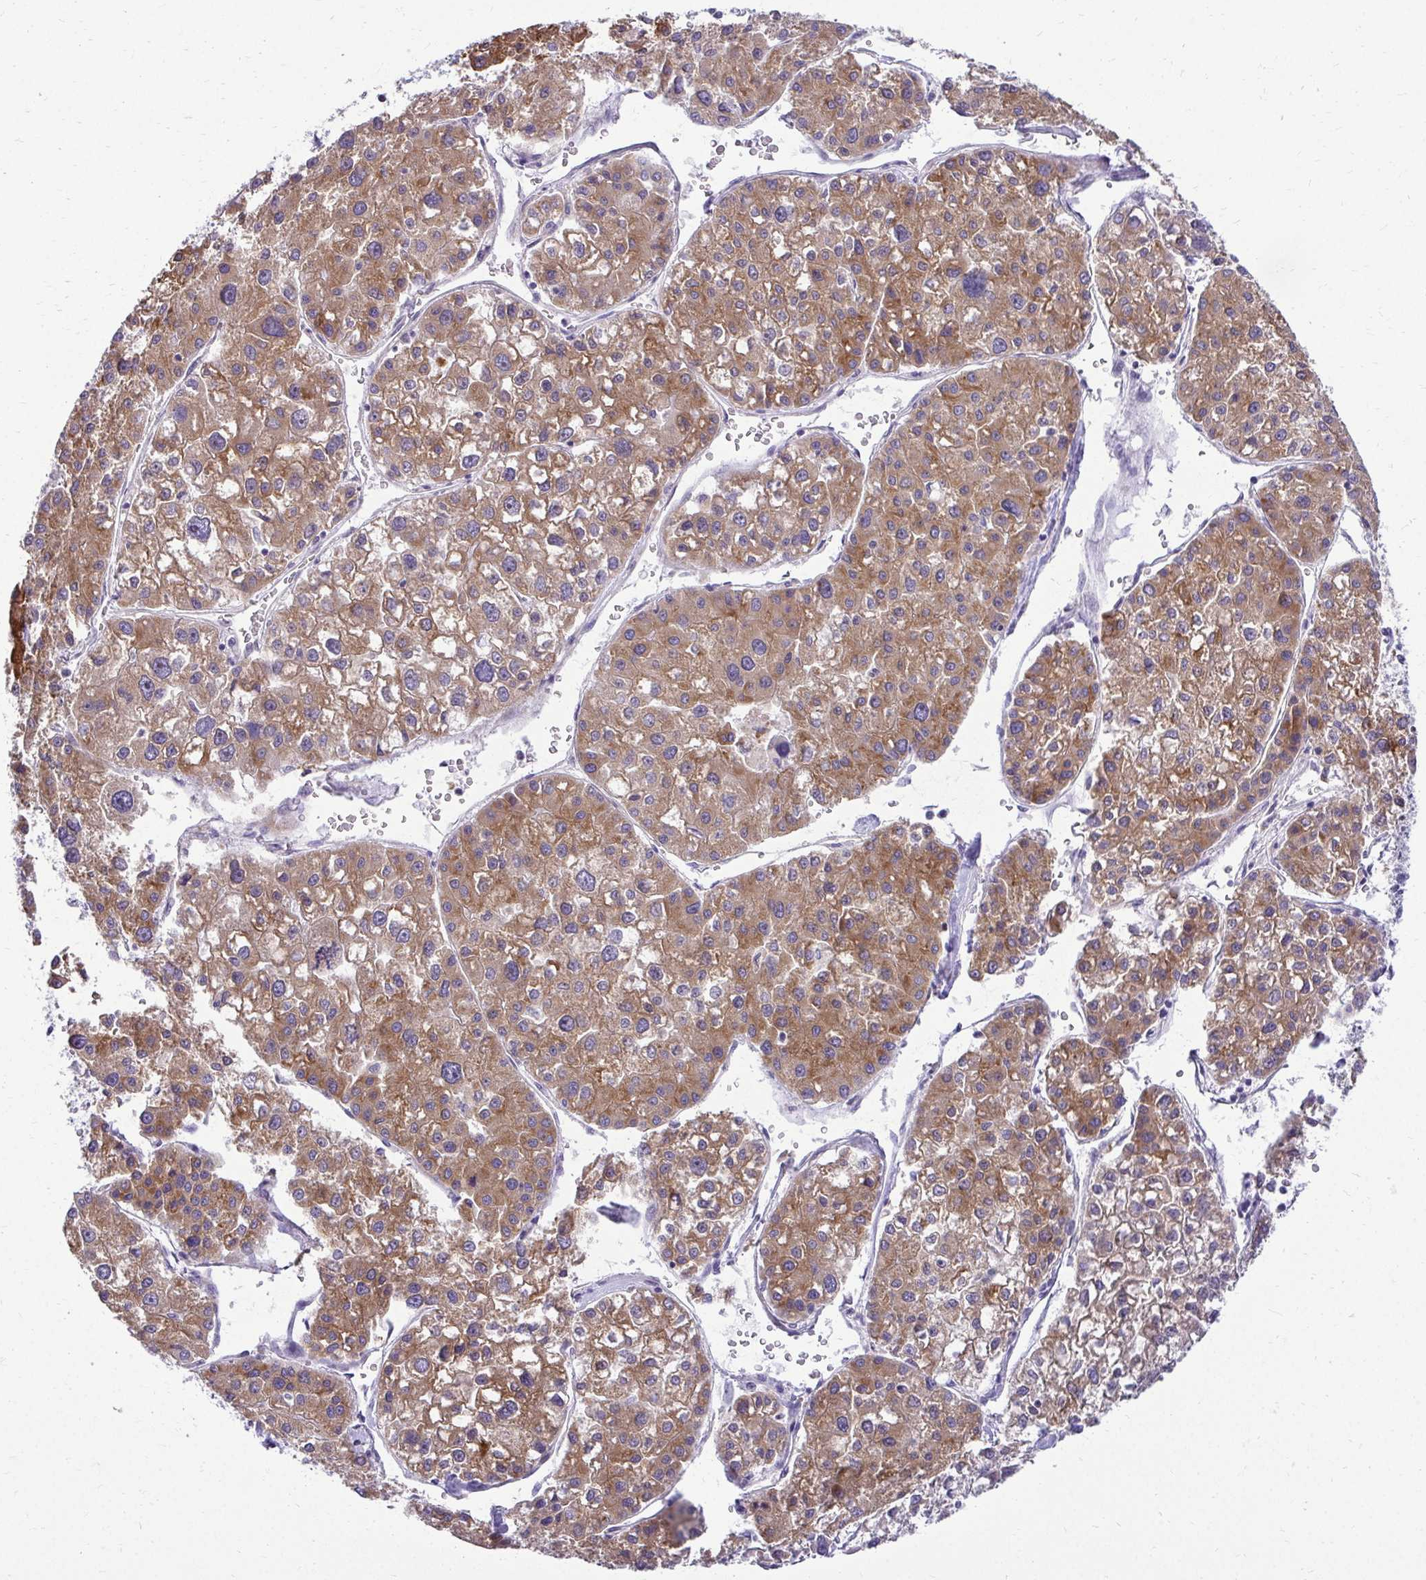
{"staining": {"intensity": "moderate", "quantity": ">75%", "location": "cytoplasmic/membranous"}, "tissue": "liver cancer", "cell_type": "Tumor cells", "image_type": "cancer", "snomed": [{"axis": "morphology", "description": "Carcinoma, Hepatocellular, NOS"}, {"axis": "topography", "description": "Liver"}], "caption": "A medium amount of moderate cytoplasmic/membranous staining is identified in about >75% of tumor cells in hepatocellular carcinoma (liver) tissue.", "gene": "NIFK", "patient": {"sex": "male", "age": 73}}